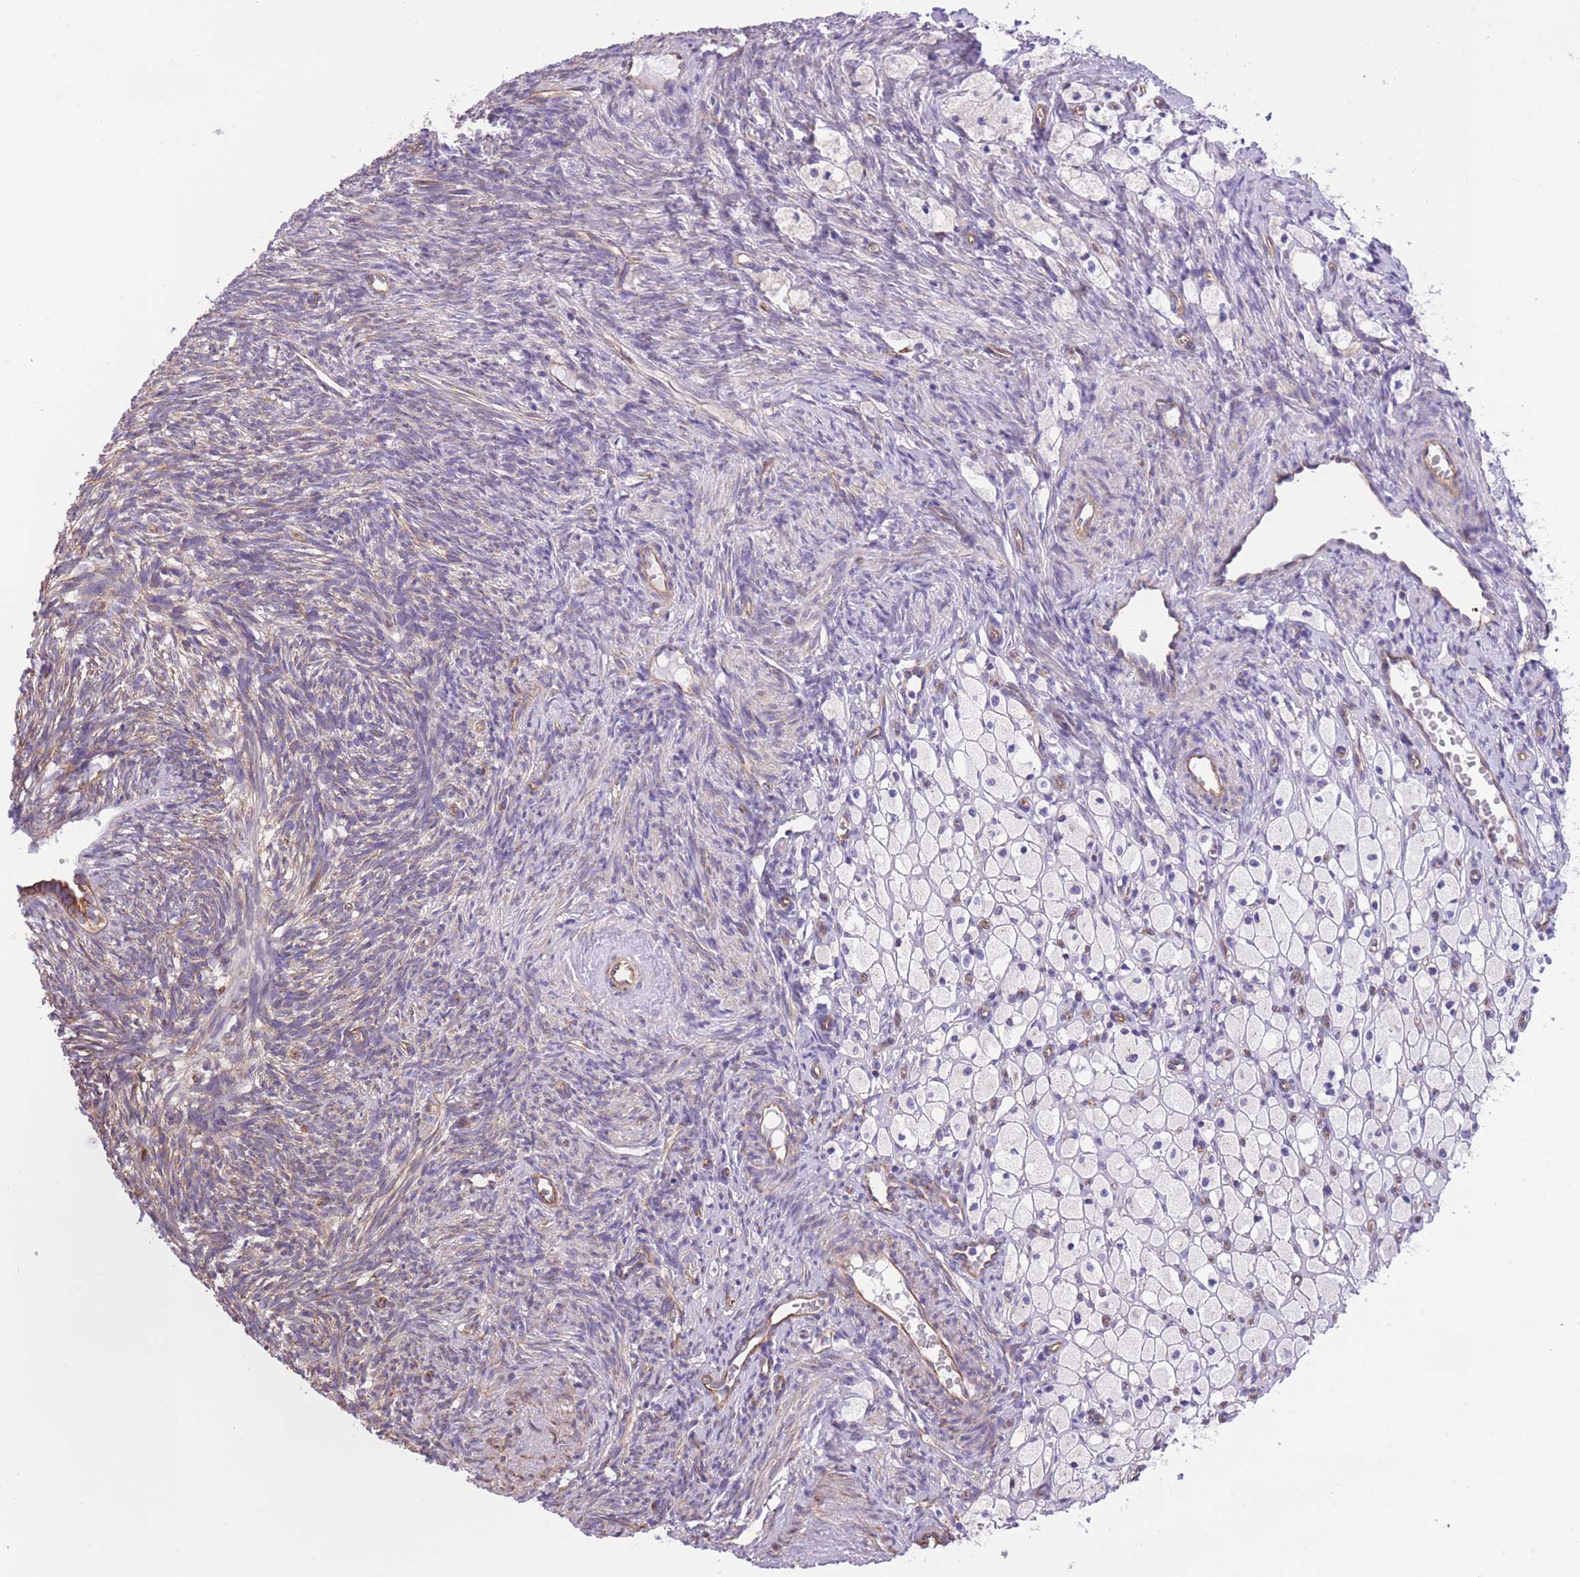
{"staining": {"intensity": "moderate", "quantity": ">75%", "location": "cytoplasmic/membranous"}, "tissue": "ovary", "cell_type": "Follicle cells", "image_type": "normal", "snomed": [{"axis": "morphology", "description": "Normal tissue, NOS"}, {"axis": "topography", "description": "Ovary"}], "caption": "An IHC micrograph of benign tissue is shown. Protein staining in brown shows moderate cytoplasmic/membranous positivity in ovary within follicle cells.", "gene": "RHOU", "patient": {"sex": "female", "age": 51}}